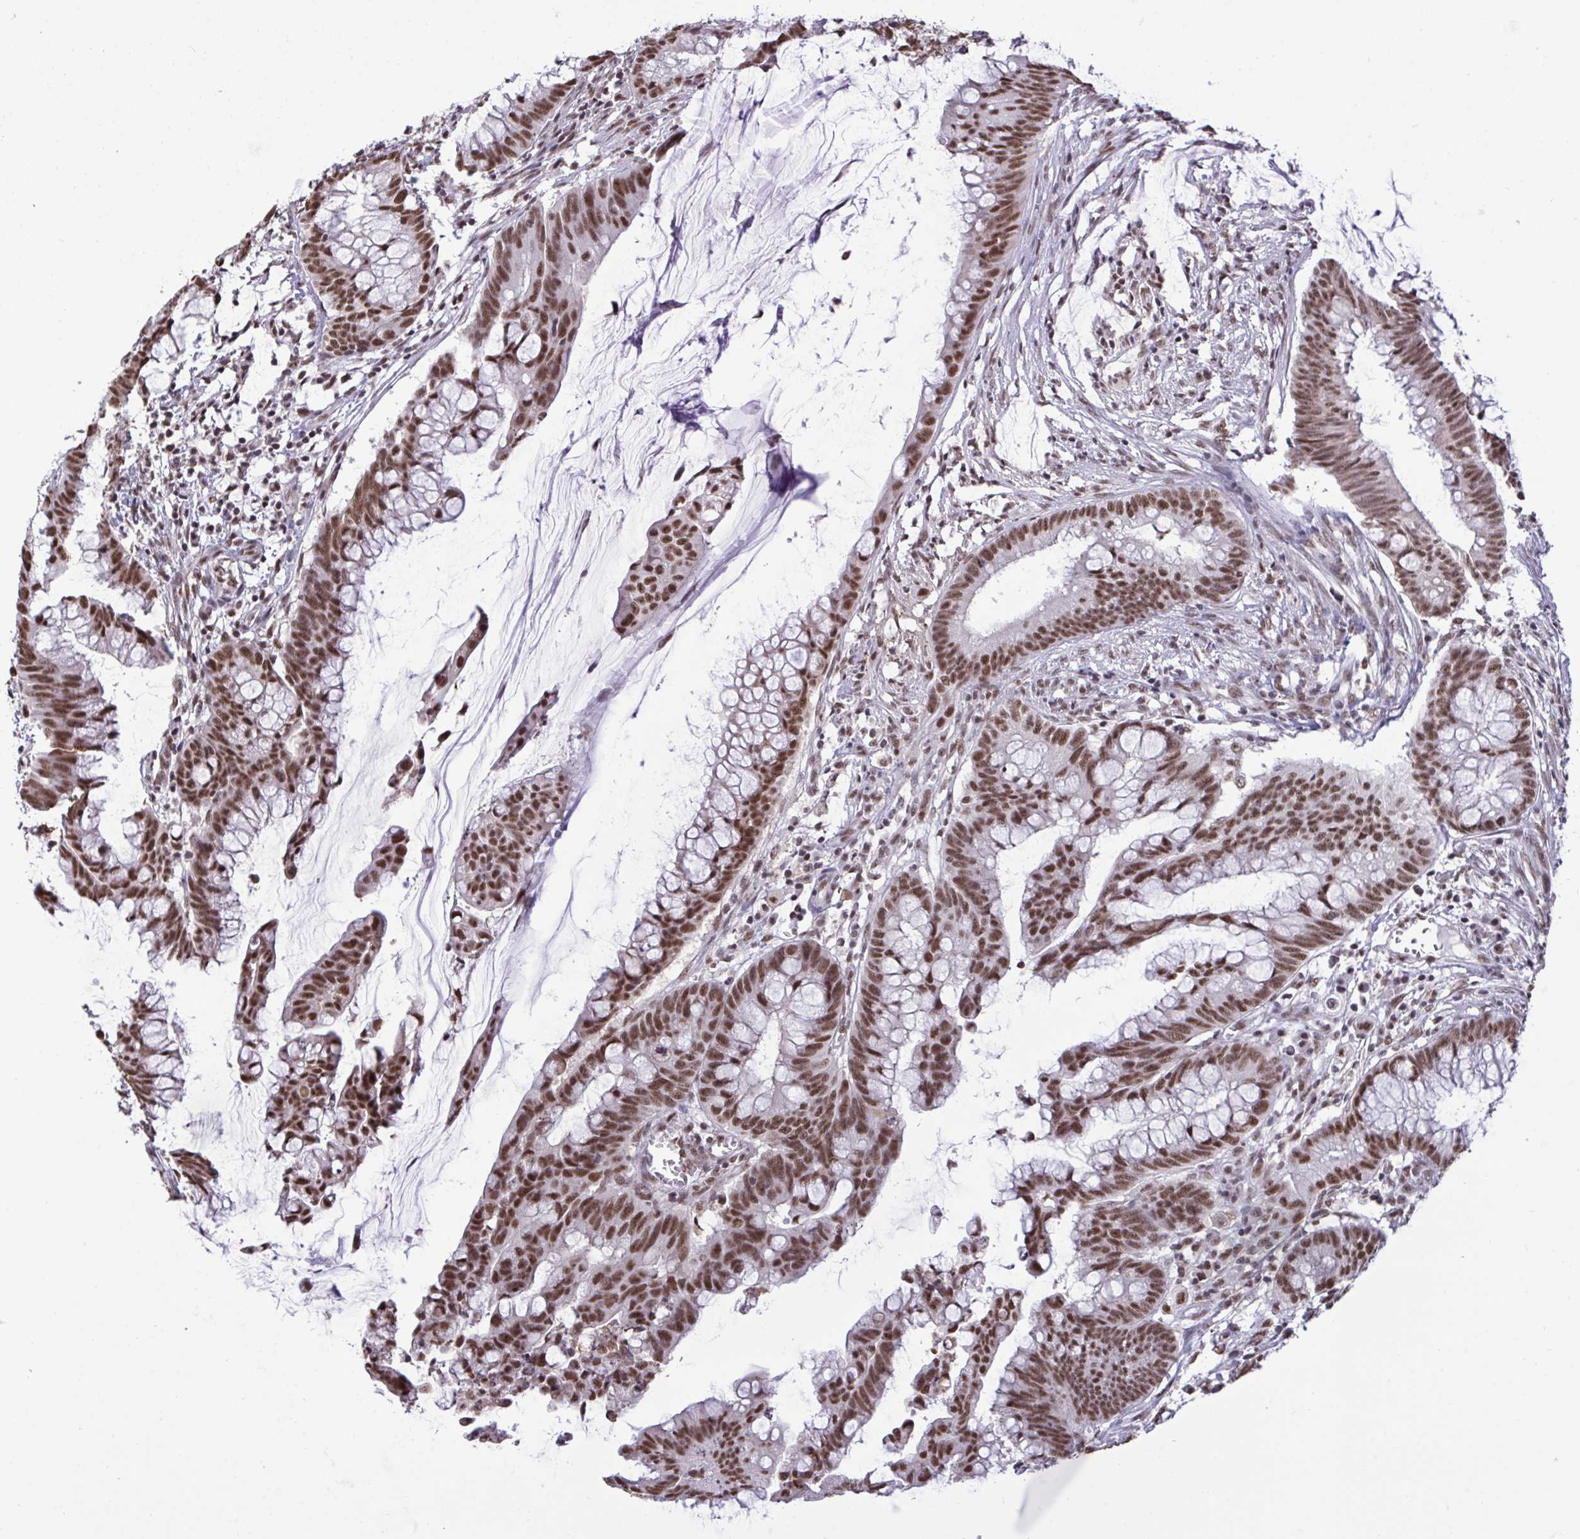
{"staining": {"intensity": "moderate", "quantity": ">75%", "location": "nuclear"}, "tissue": "colorectal cancer", "cell_type": "Tumor cells", "image_type": "cancer", "snomed": [{"axis": "morphology", "description": "Adenocarcinoma, NOS"}, {"axis": "topography", "description": "Colon"}], "caption": "Moderate nuclear protein expression is seen in approximately >75% of tumor cells in colorectal adenocarcinoma.", "gene": "PUF60", "patient": {"sex": "male", "age": 62}}